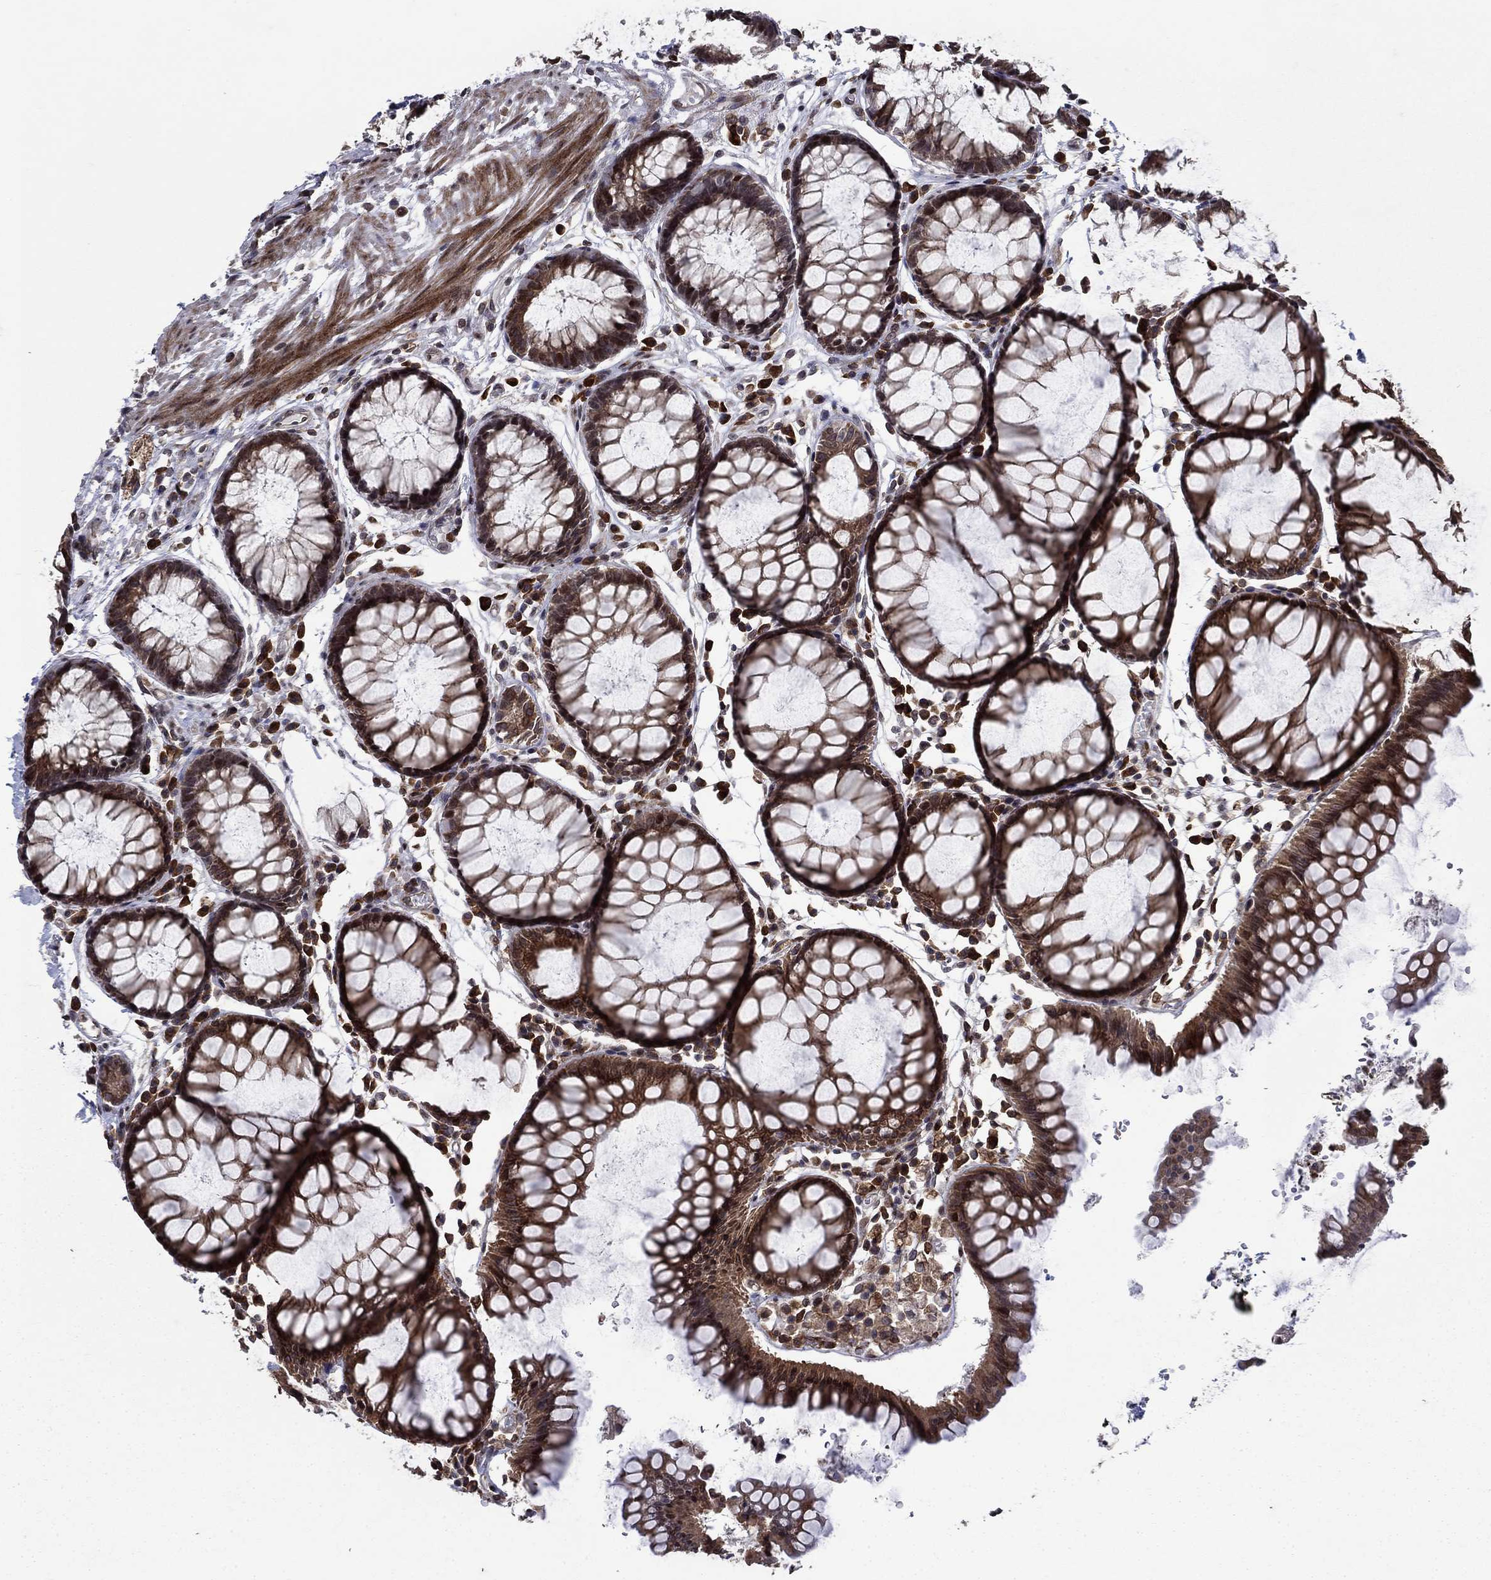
{"staining": {"intensity": "strong", "quantity": ">75%", "location": "cytoplasmic/membranous"}, "tissue": "rectum", "cell_type": "Glandular cells", "image_type": "normal", "snomed": [{"axis": "morphology", "description": "Normal tissue, NOS"}, {"axis": "topography", "description": "Rectum"}], "caption": "The micrograph reveals a brown stain indicating the presence of a protein in the cytoplasmic/membranous of glandular cells in rectum.", "gene": "DHRS7", "patient": {"sex": "female", "age": 68}}